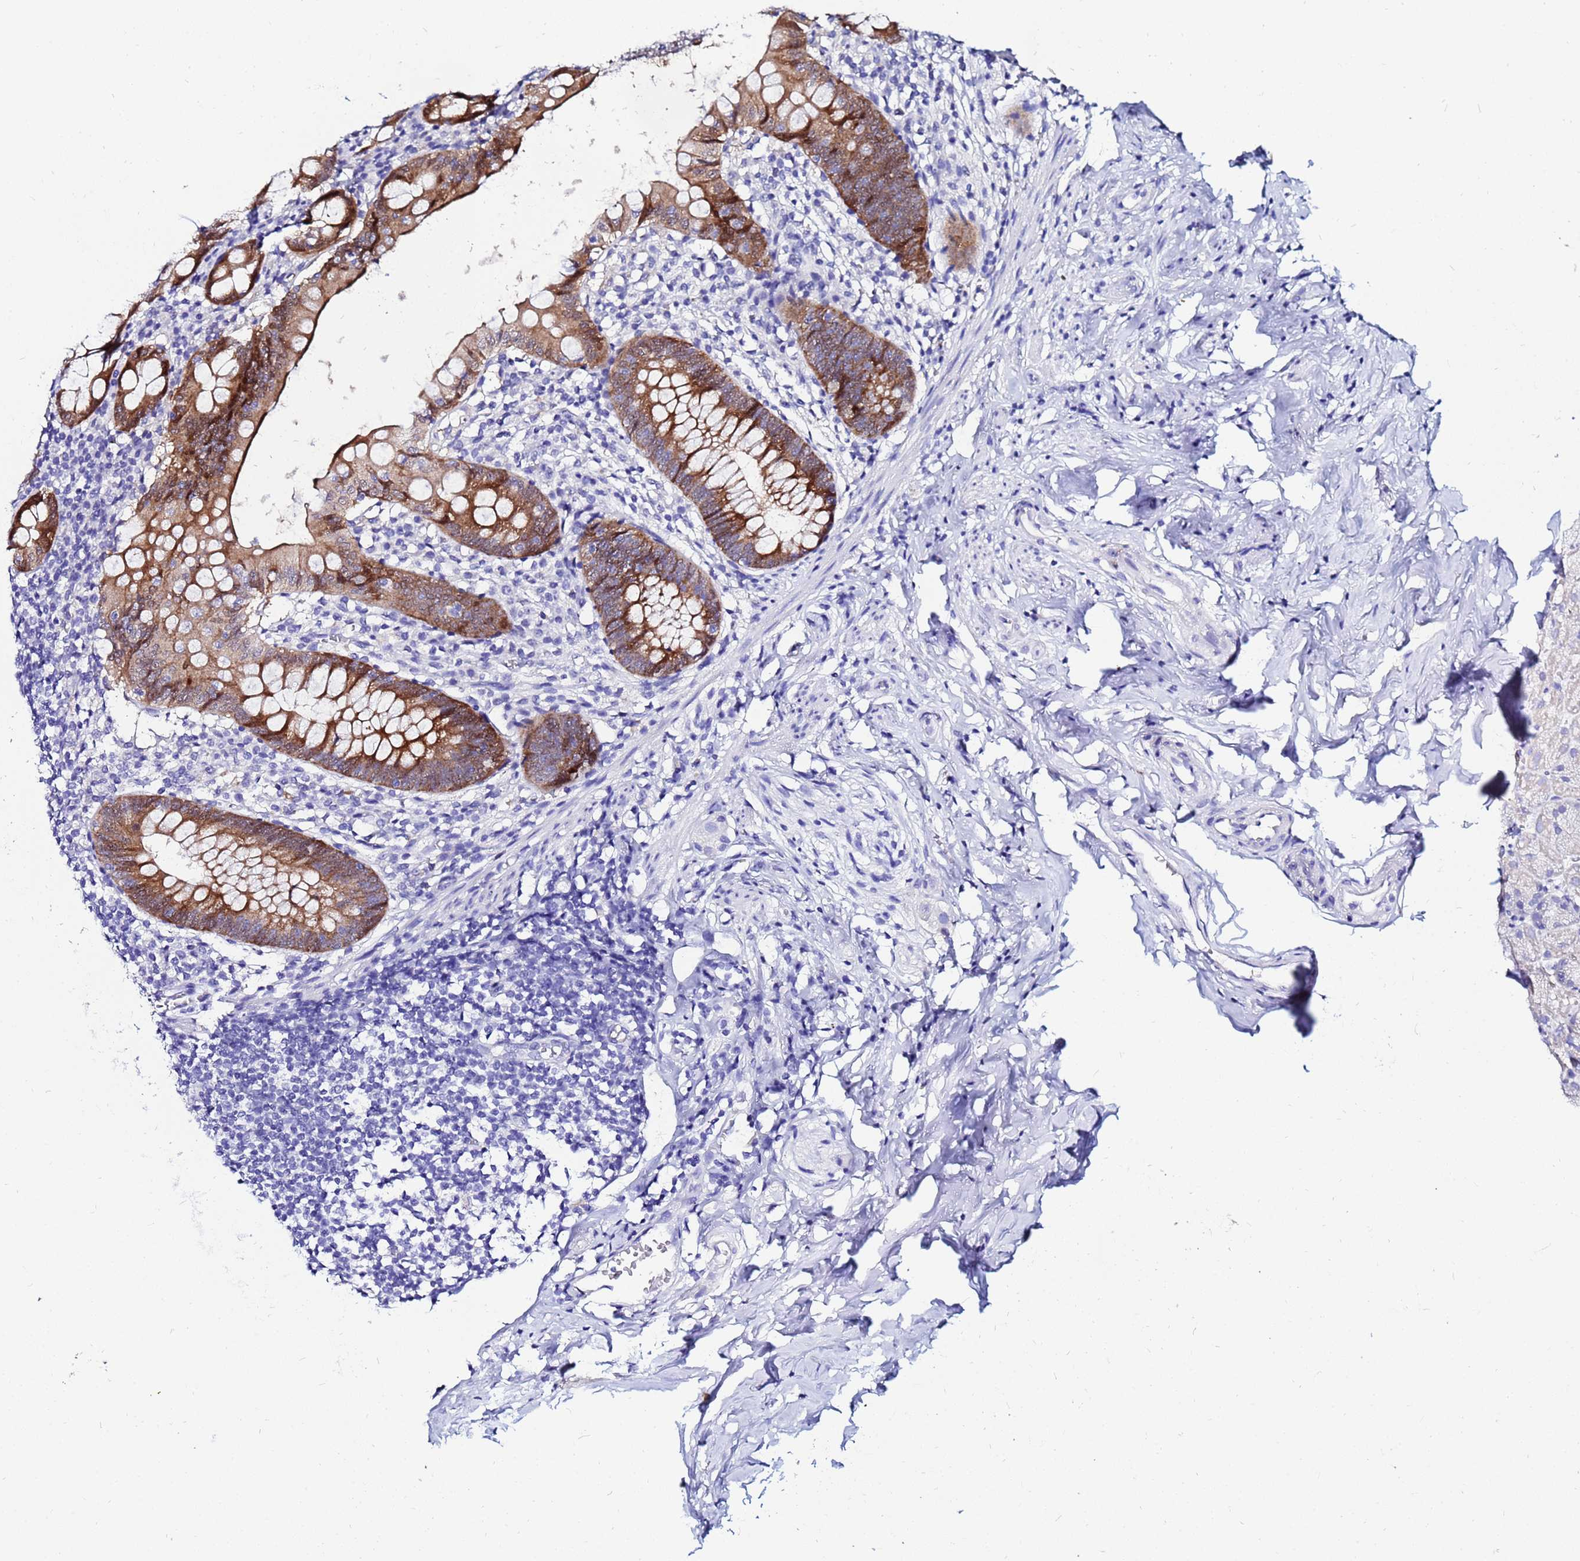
{"staining": {"intensity": "strong", "quantity": ">75%", "location": "cytoplasmic/membranous"}, "tissue": "appendix", "cell_type": "Glandular cells", "image_type": "normal", "snomed": [{"axis": "morphology", "description": "Normal tissue, NOS"}, {"axis": "topography", "description": "Appendix"}], "caption": "An IHC photomicrograph of benign tissue is shown. Protein staining in brown labels strong cytoplasmic/membranous positivity in appendix within glandular cells.", "gene": "PPP1R14C", "patient": {"sex": "female", "age": 51}}